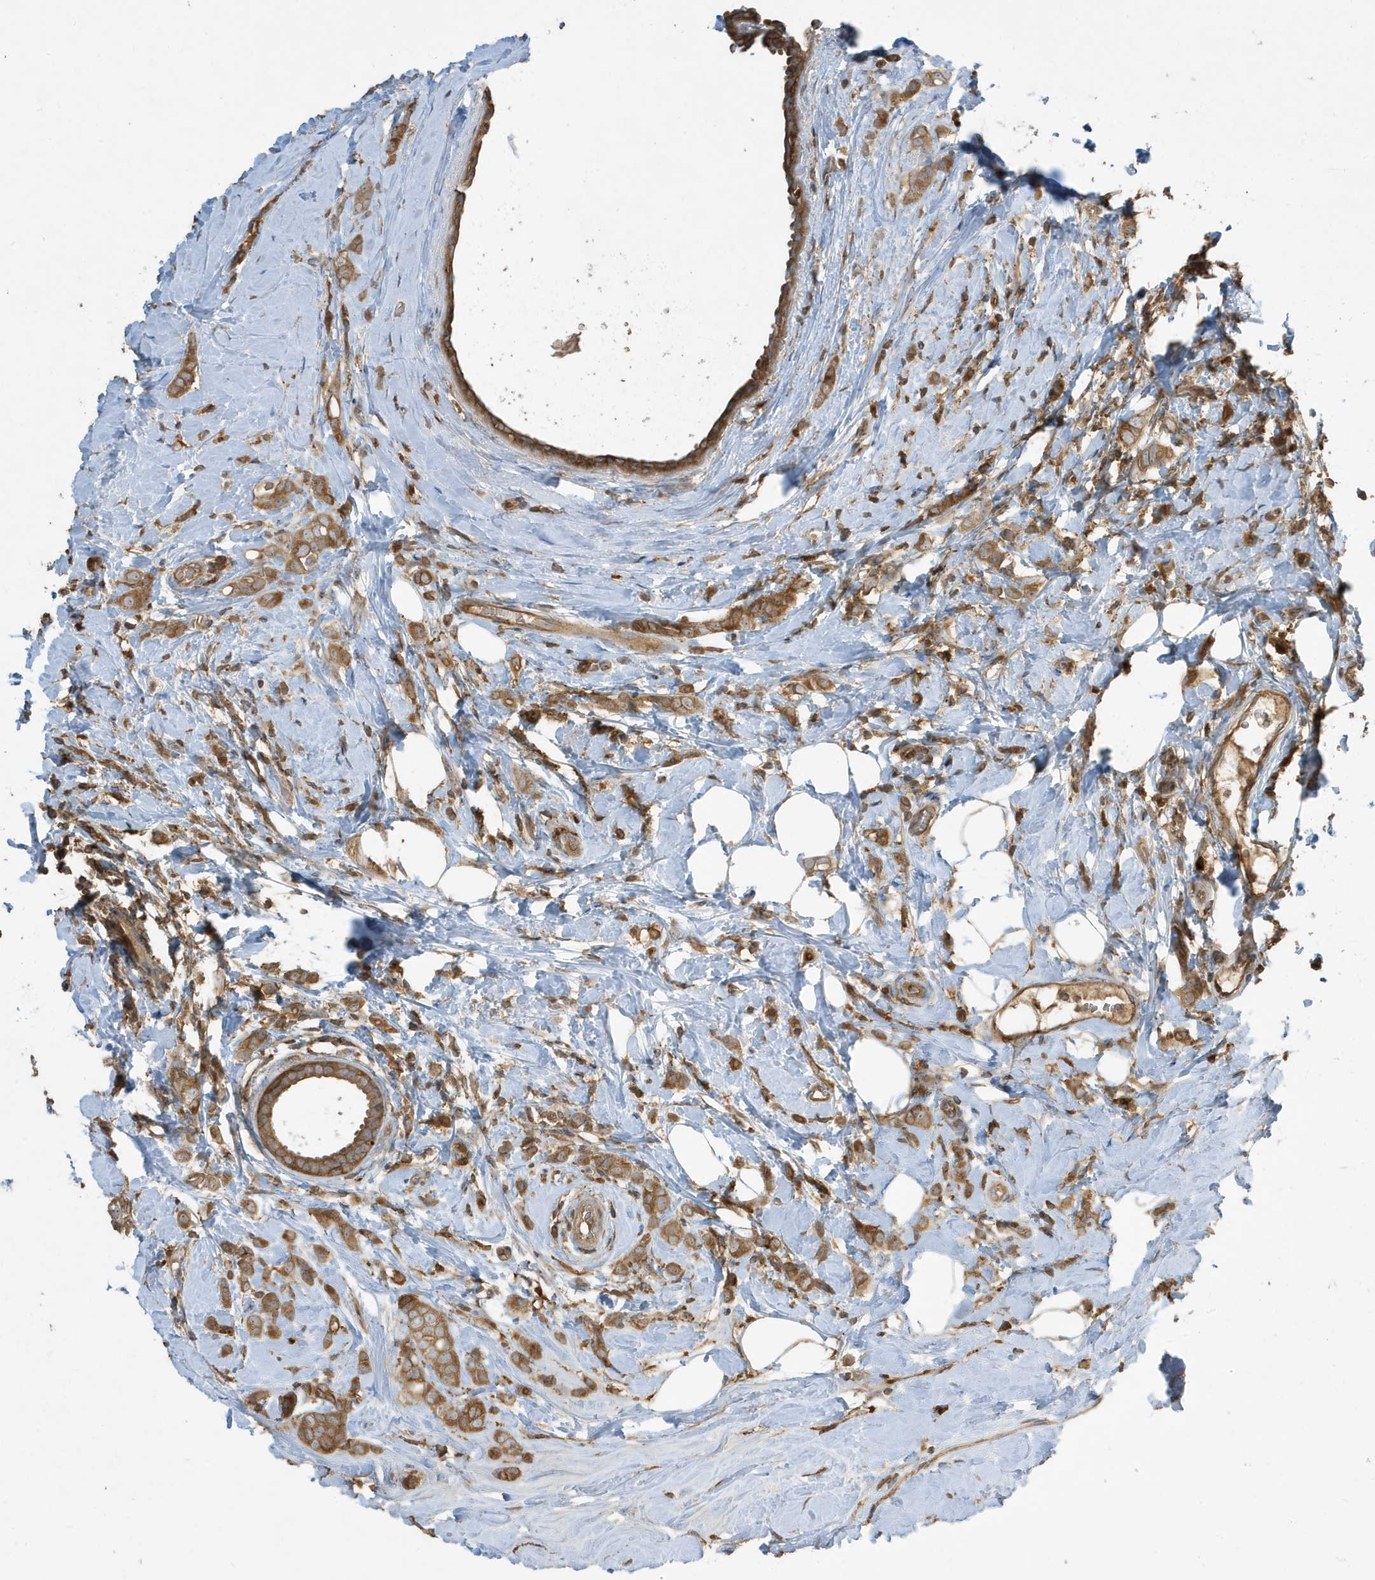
{"staining": {"intensity": "moderate", "quantity": ">75%", "location": "cytoplasmic/membranous"}, "tissue": "breast cancer", "cell_type": "Tumor cells", "image_type": "cancer", "snomed": [{"axis": "morphology", "description": "Lobular carcinoma"}, {"axis": "topography", "description": "Breast"}], "caption": "Protein expression by immunohistochemistry exhibits moderate cytoplasmic/membranous positivity in about >75% of tumor cells in breast cancer (lobular carcinoma). The protein of interest is shown in brown color, while the nuclei are stained blue.", "gene": "ABTB1", "patient": {"sex": "female", "age": 47}}